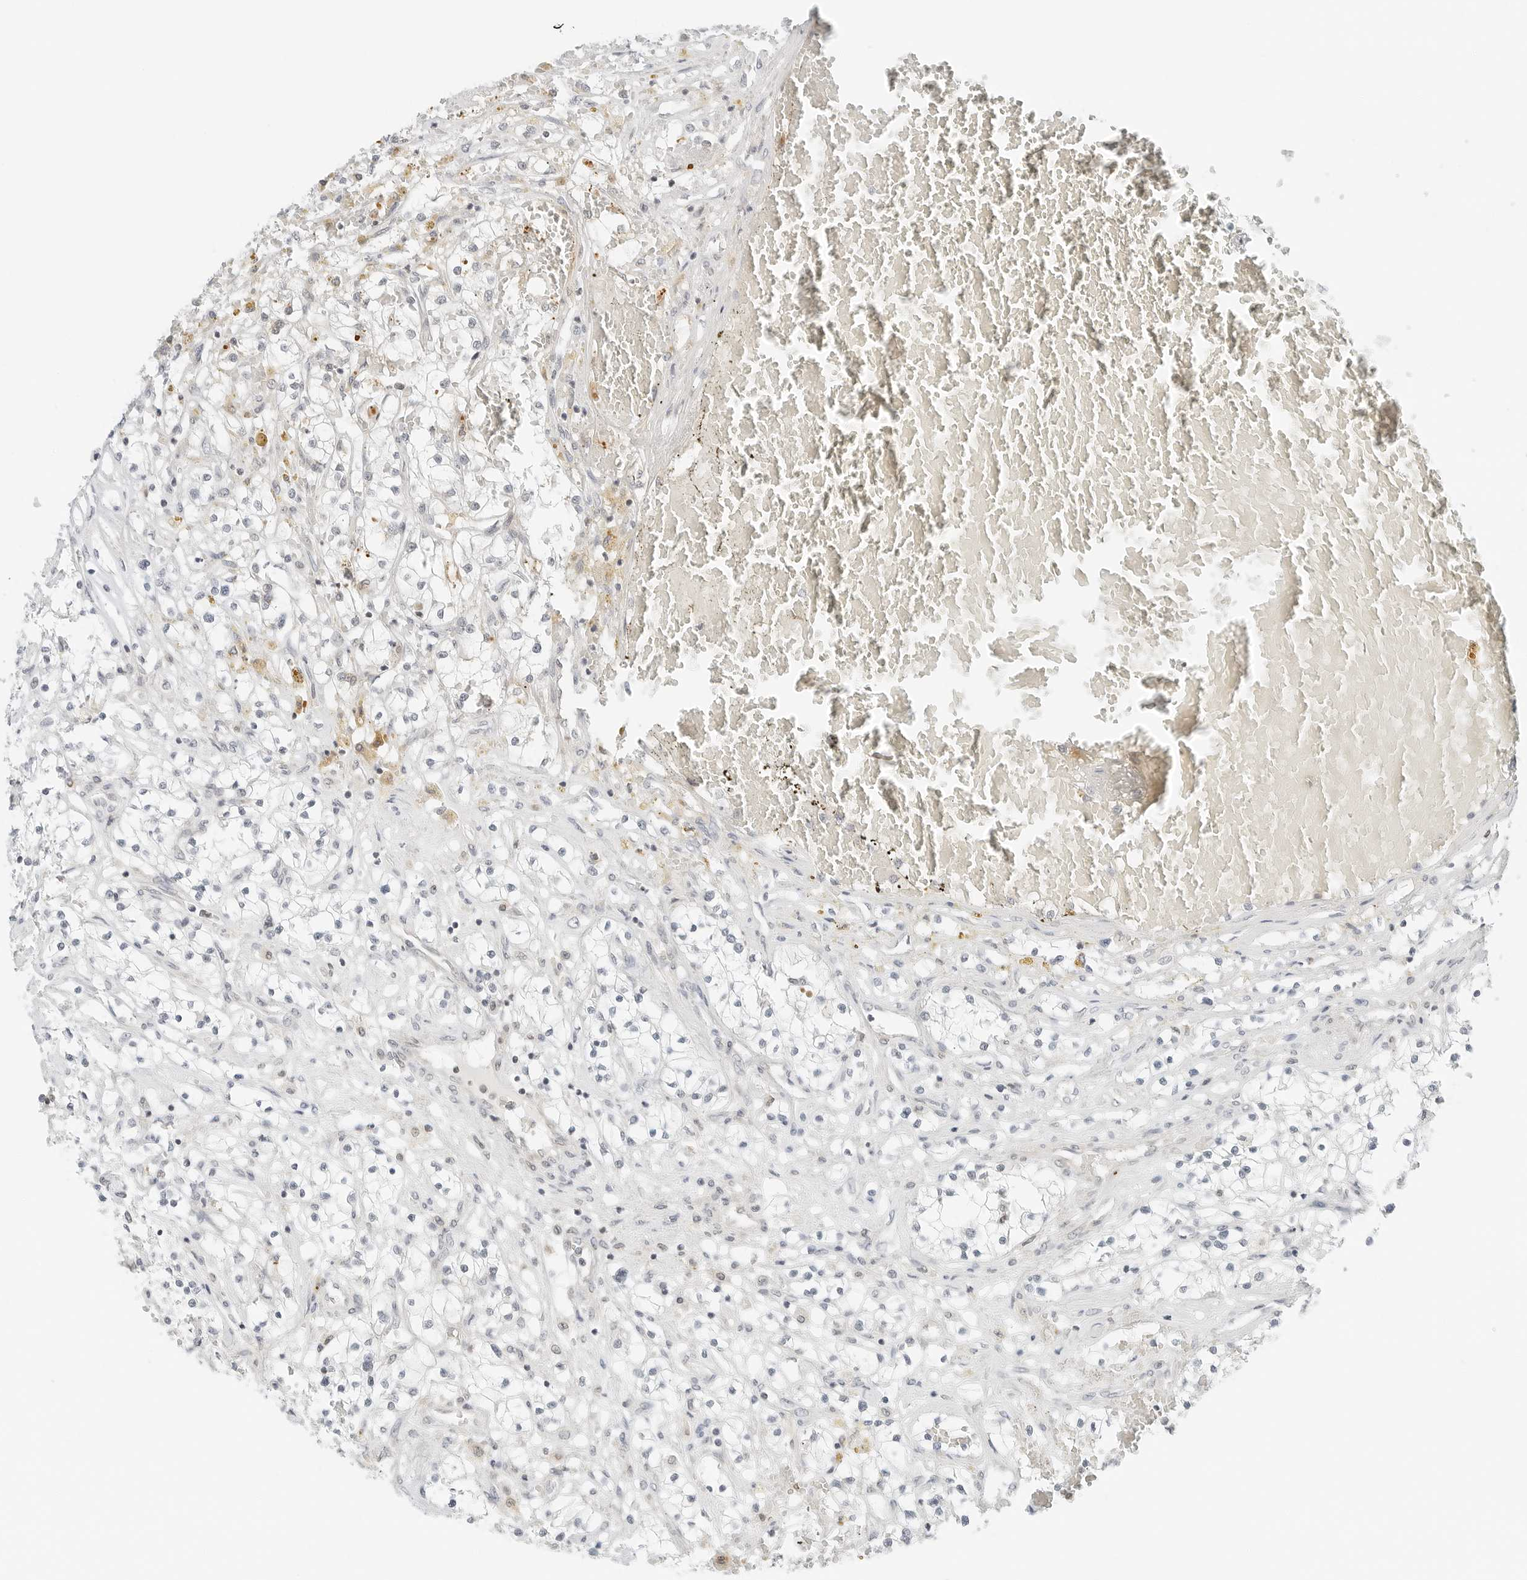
{"staining": {"intensity": "negative", "quantity": "none", "location": "none"}, "tissue": "renal cancer", "cell_type": "Tumor cells", "image_type": "cancer", "snomed": [{"axis": "morphology", "description": "Normal tissue, NOS"}, {"axis": "morphology", "description": "Adenocarcinoma, NOS"}, {"axis": "topography", "description": "Kidney"}], "caption": "Immunohistochemical staining of renal adenocarcinoma reveals no significant expression in tumor cells. The staining was performed using DAB to visualize the protein expression in brown, while the nuclei were stained in blue with hematoxylin (Magnification: 20x).", "gene": "IQCC", "patient": {"sex": "male", "age": 68}}